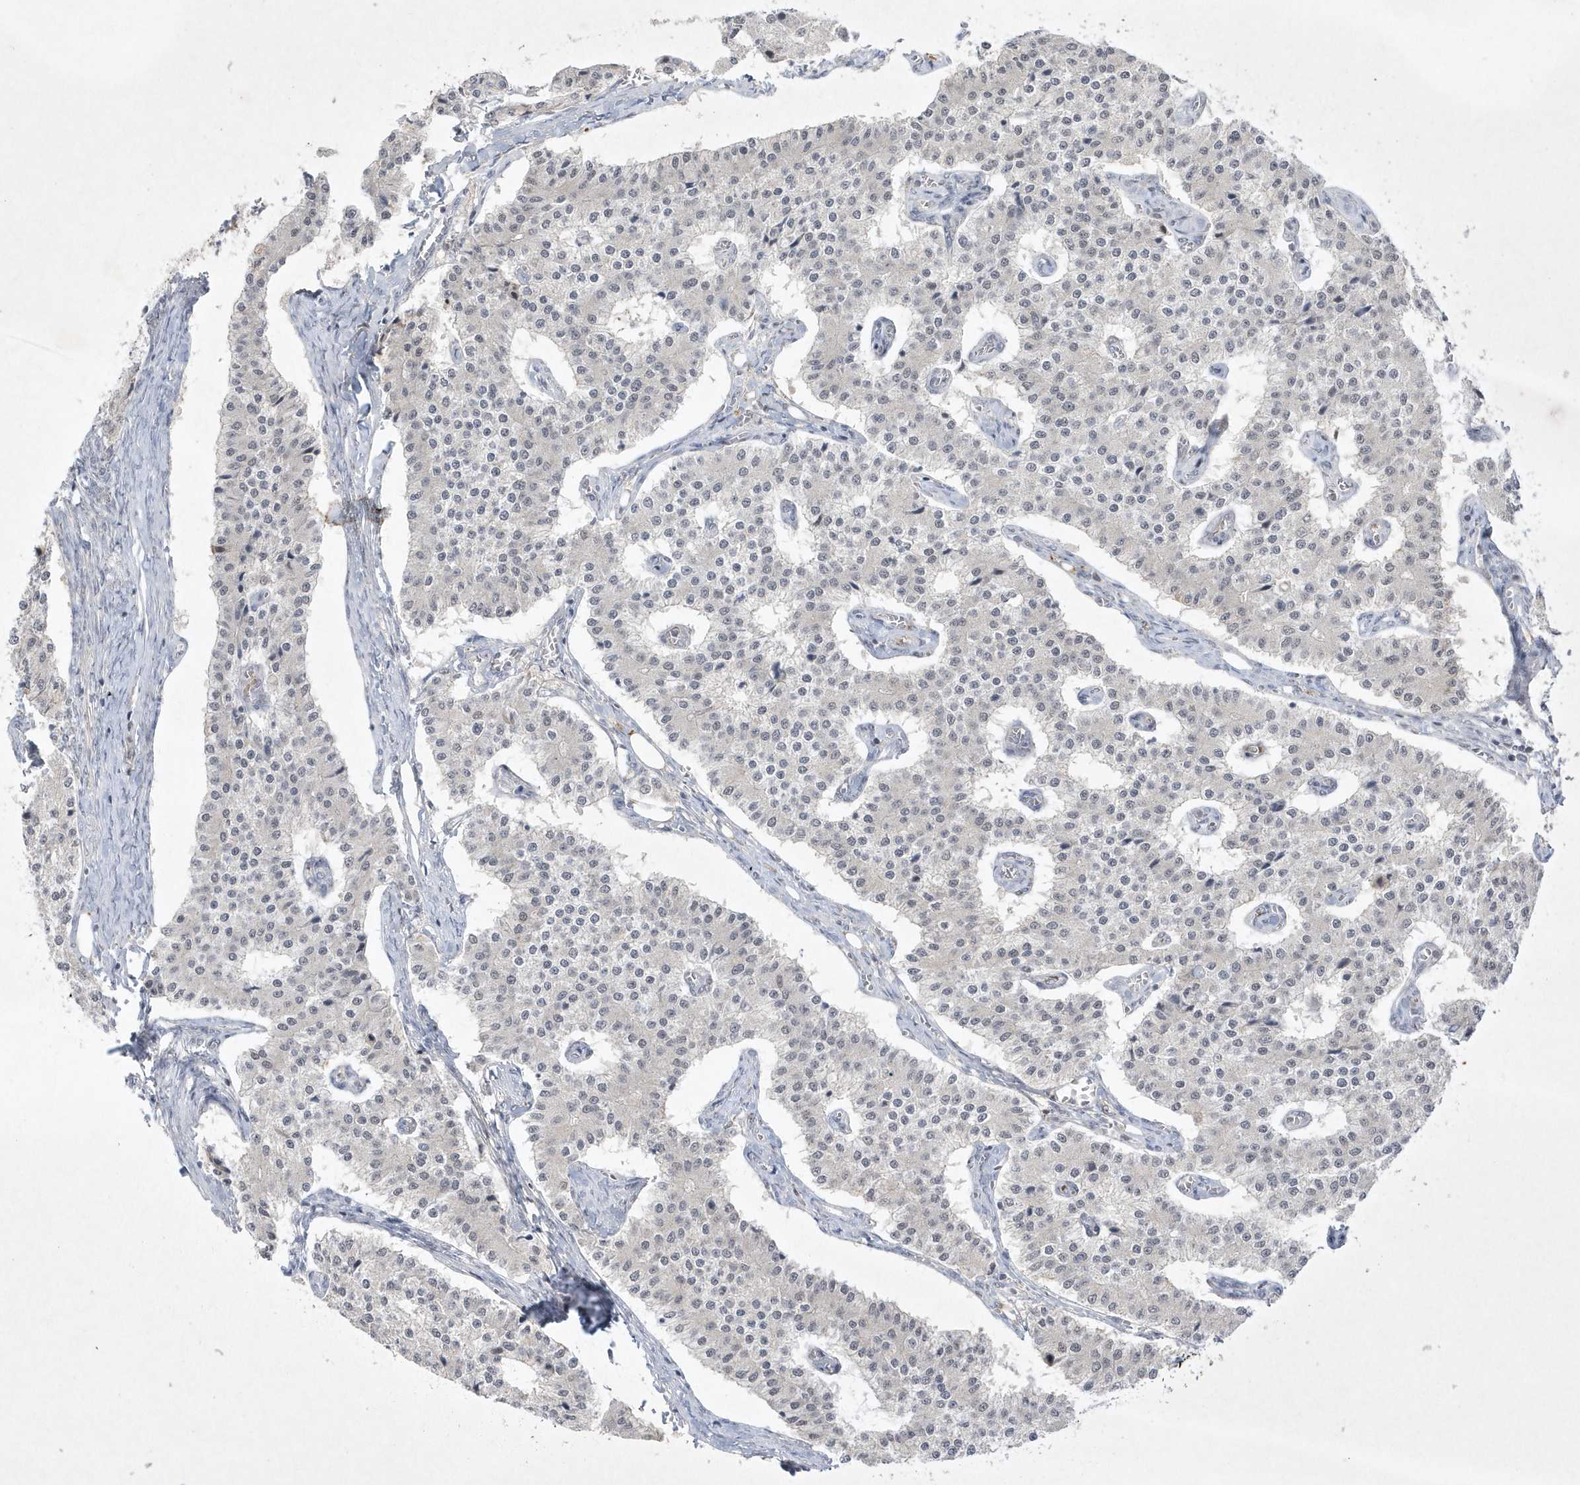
{"staining": {"intensity": "negative", "quantity": "none", "location": "none"}, "tissue": "carcinoid", "cell_type": "Tumor cells", "image_type": "cancer", "snomed": [{"axis": "morphology", "description": "Carcinoid, malignant, NOS"}, {"axis": "topography", "description": "Colon"}], "caption": "Carcinoid (malignant) was stained to show a protein in brown. There is no significant positivity in tumor cells. (DAB immunohistochemistry (IHC) with hematoxylin counter stain).", "gene": "CPSF3", "patient": {"sex": "female", "age": 52}}